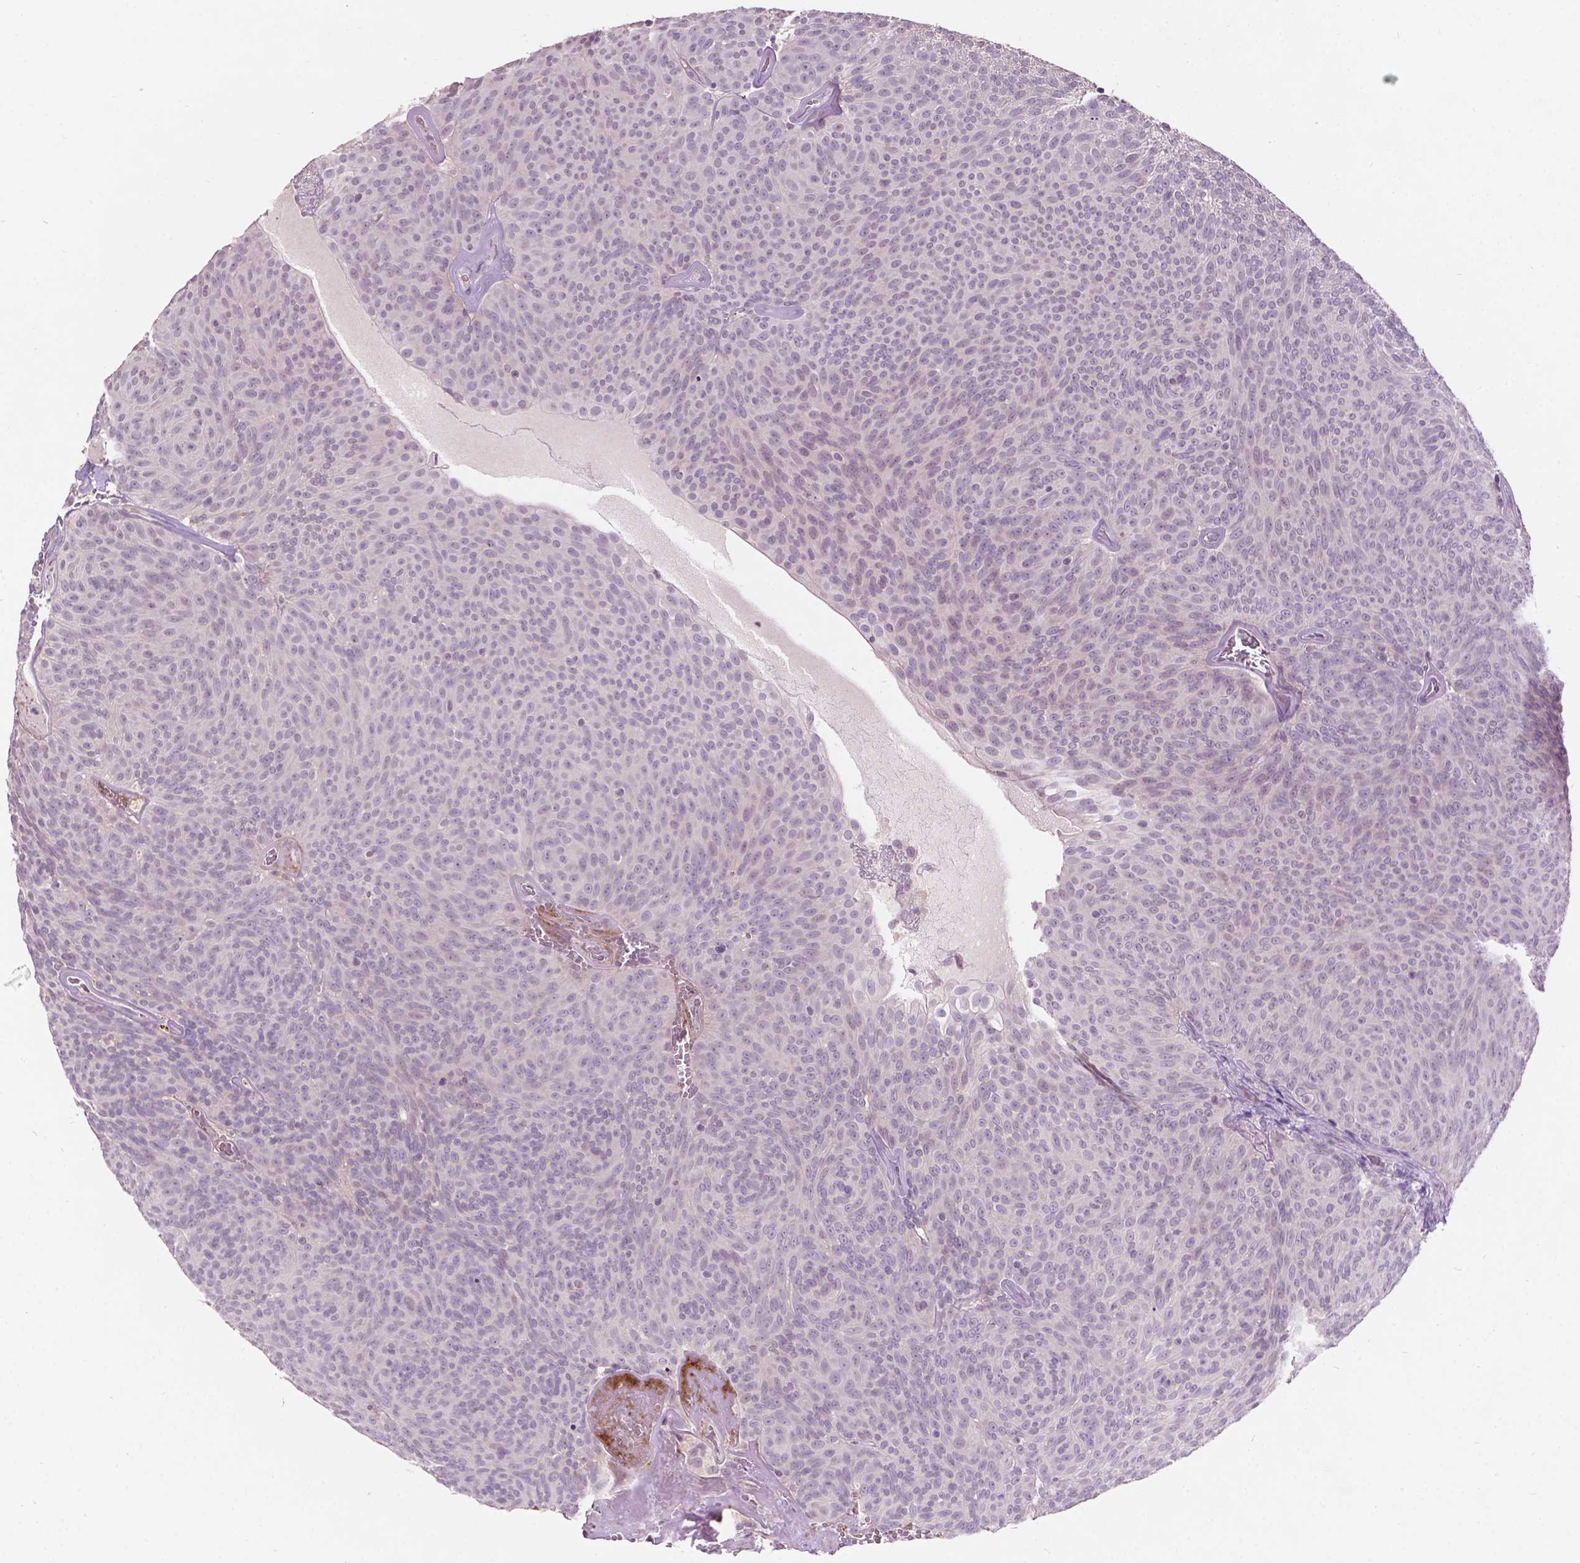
{"staining": {"intensity": "negative", "quantity": "none", "location": "none"}, "tissue": "urothelial cancer", "cell_type": "Tumor cells", "image_type": "cancer", "snomed": [{"axis": "morphology", "description": "Urothelial carcinoma, Low grade"}, {"axis": "topography", "description": "Urinary bladder"}], "caption": "DAB immunohistochemical staining of low-grade urothelial carcinoma shows no significant positivity in tumor cells. (Stains: DAB (3,3'-diaminobenzidine) immunohistochemistry with hematoxylin counter stain, Microscopy: brightfield microscopy at high magnification).", "gene": "TM6SF2", "patient": {"sex": "male", "age": 77}}